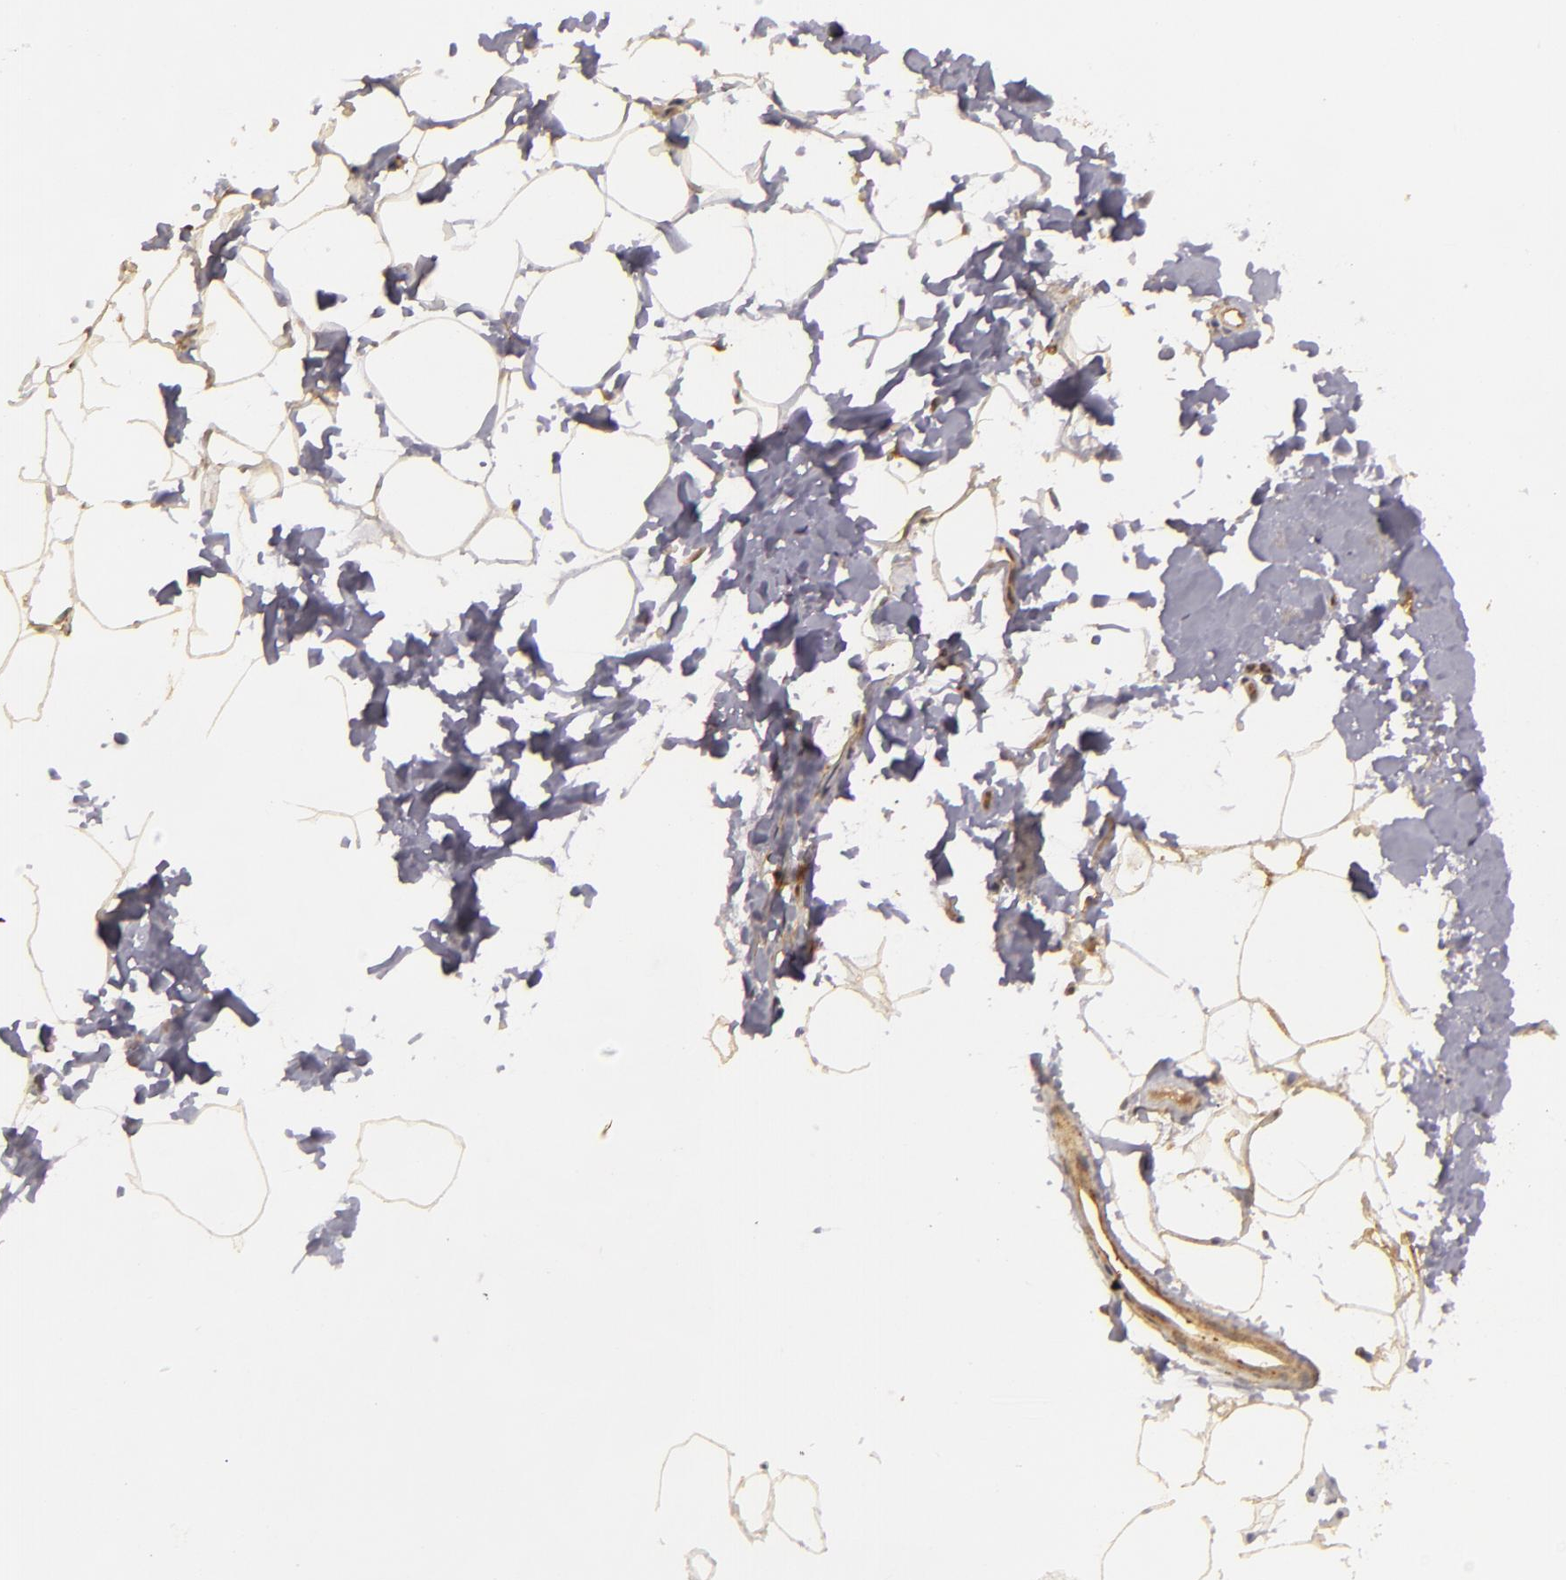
{"staining": {"intensity": "moderate", "quantity": "25%-75%", "location": "cytoplasmic/membranous"}, "tissue": "adipose tissue", "cell_type": "Adipocytes", "image_type": "normal", "snomed": [{"axis": "morphology", "description": "Normal tissue, NOS"}, {"axis": "morphology", "description": "Fibrosis, NOS"}, {"axis": "topography", "description": "Breast"}], "caption": "Immunohistochemical staining of normal adipose tissue demonstrates medium levels of moderate cytoplasmic/membranous positivity in approximately 25%-75% of adipocytes.", "gene": "HRAS", "patient": {"sex": "female", "age": 24}}